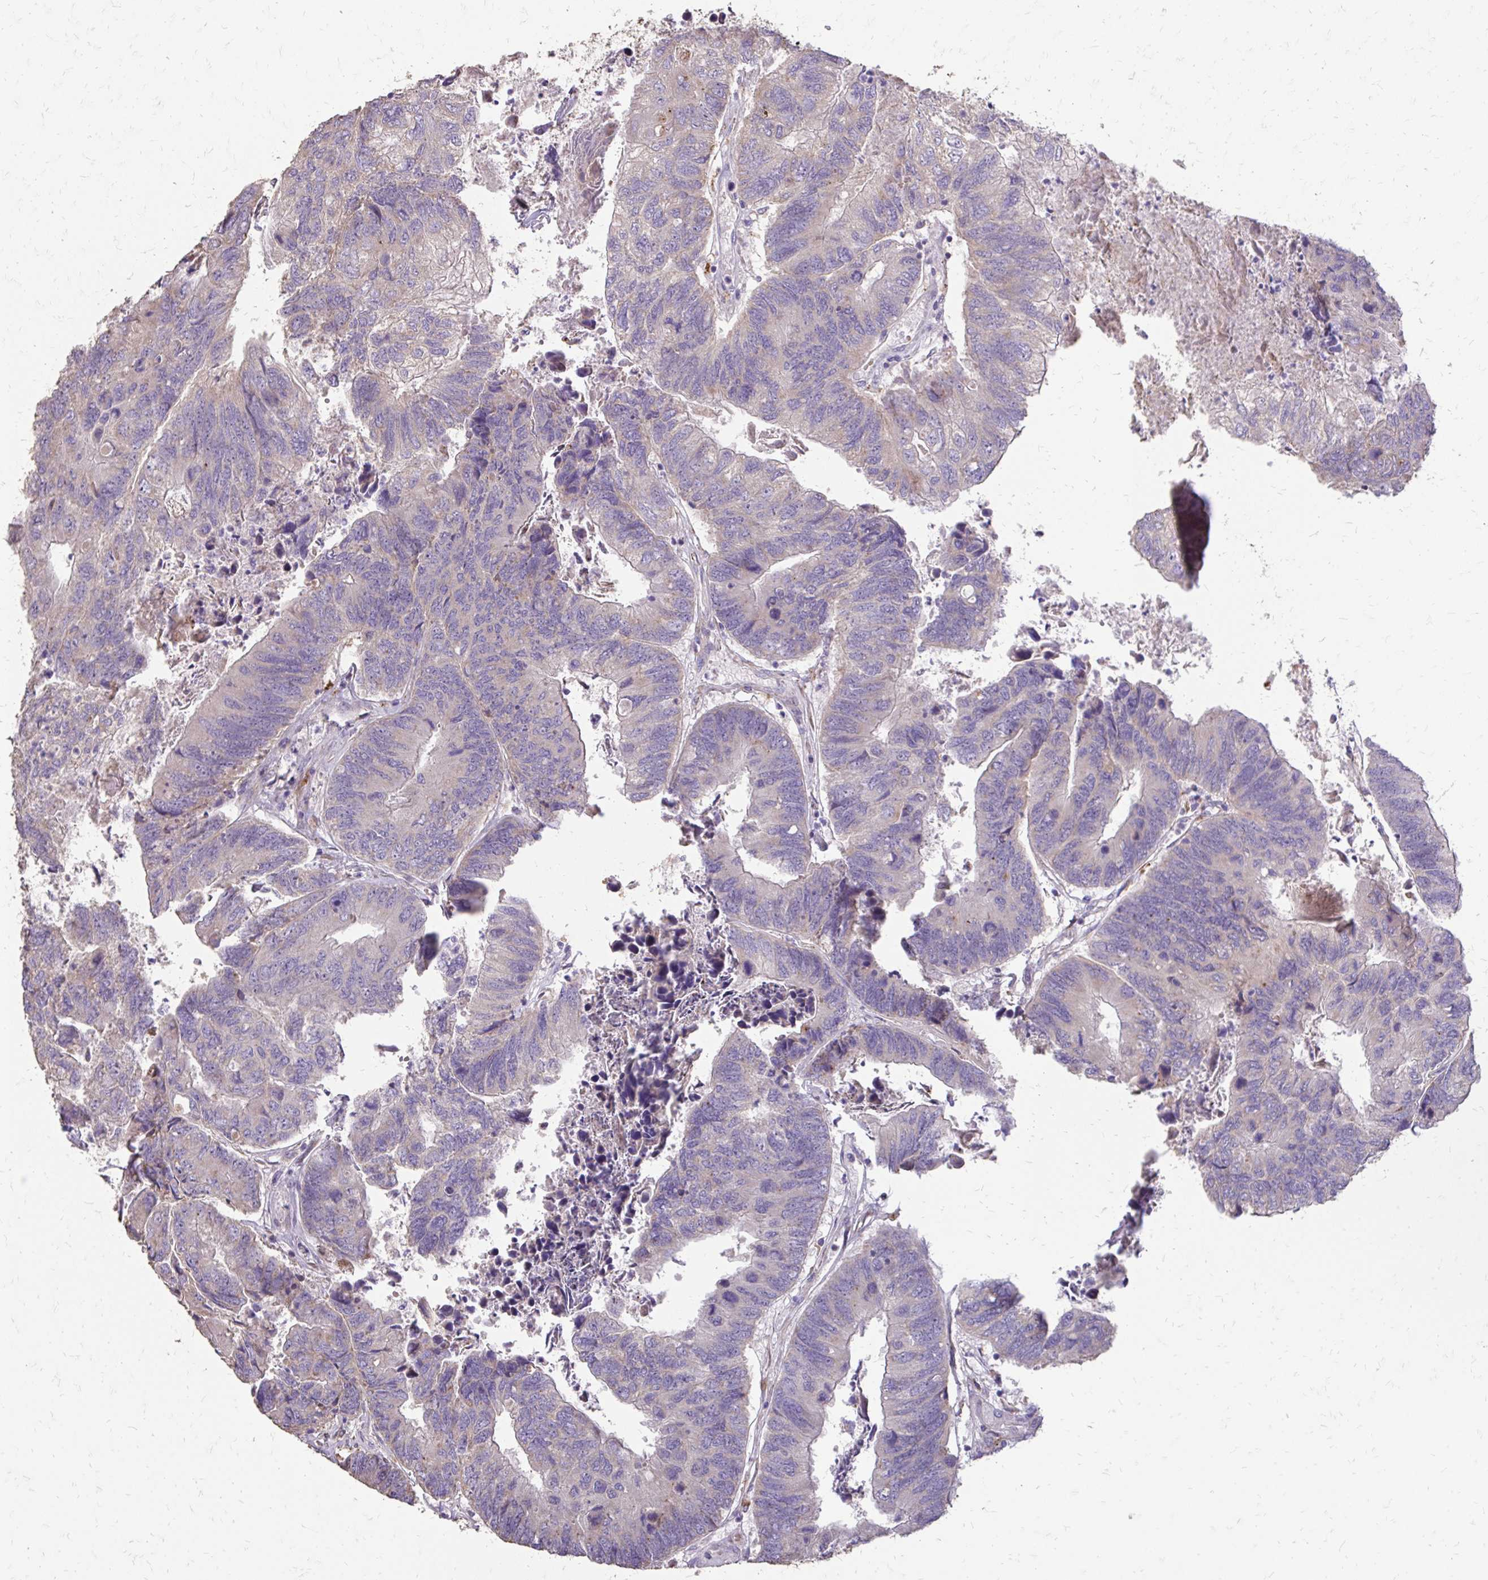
{"staining": {"intensity": "weak", "quantity": "<25%", "location": "cytoplasmic/membranous"}, "tissue": "colorectal cancer", "cell_type": "Tumor cells", "image_type": "cancer", "snomed": [{"axis": "morphology", "description": "Adenocarcinoma, NOS"}, {"axis": "topography", "description": "Colon"}], "caption": "DAB immunohistochemical staining of colorectal cancer demonstrates no significant positivity in tumor cells.", "gene": "MYORG", "patient": {"sex": "female", "age": 67}}